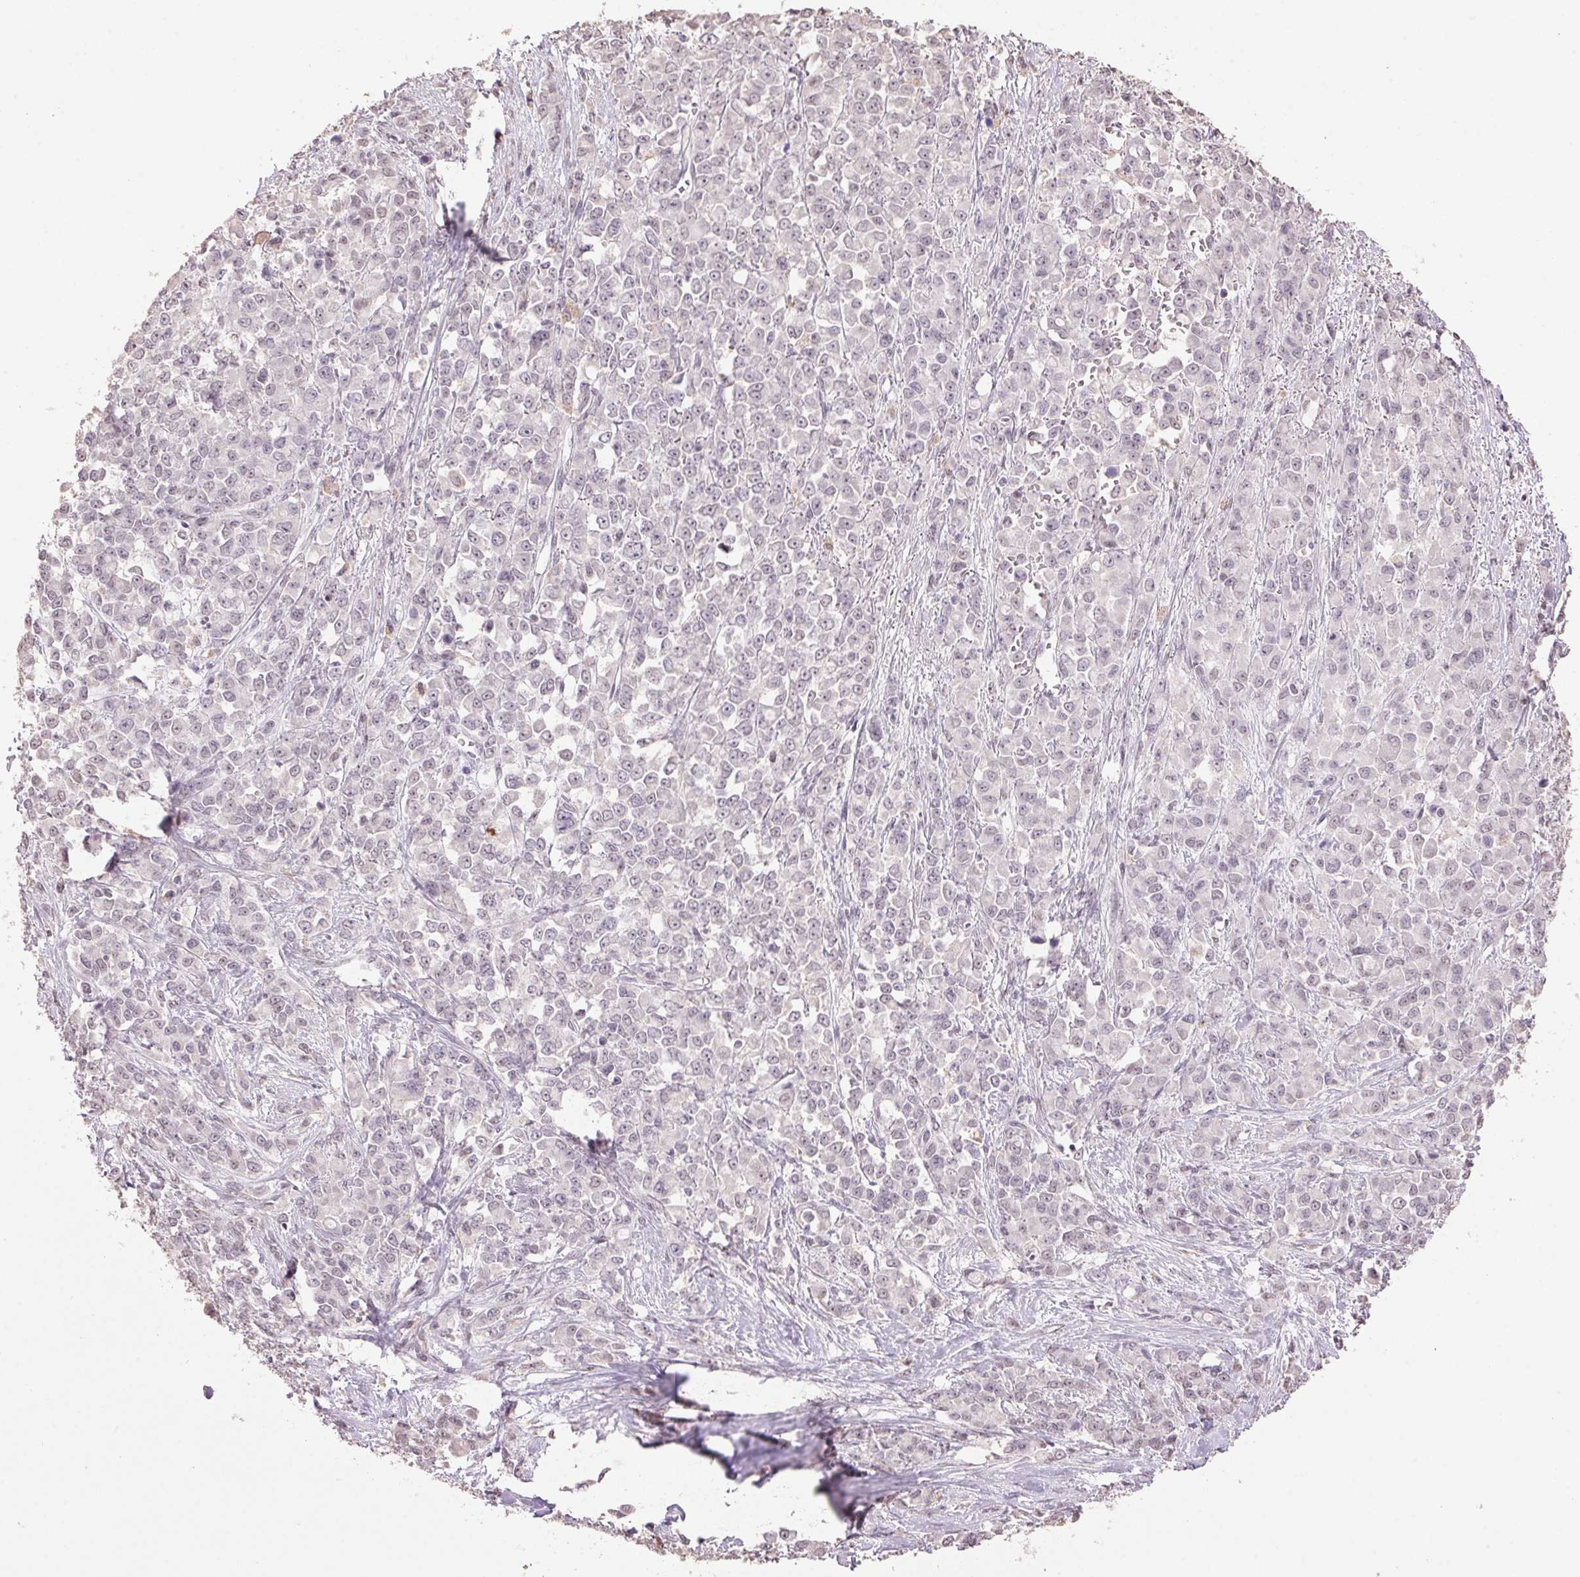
{"staining": {"intensity": "weak", "quantity": "<25%", "location": "nuclear"}, "tissue": "stomach cancer", "cell_type": "Tumor cells", "image_type": "cancer", "snomed": [{"axis": "morphology", "description": "Adenocarcinoma, NOS"}, {"axis": "topography", "description": "Stomach"}], "caption": "Tumor cells are negative for protein expression in human stomach adenocarcinoma.", "gene": "ZBTB4", "patient": {"sex": "female", "age": 76}}